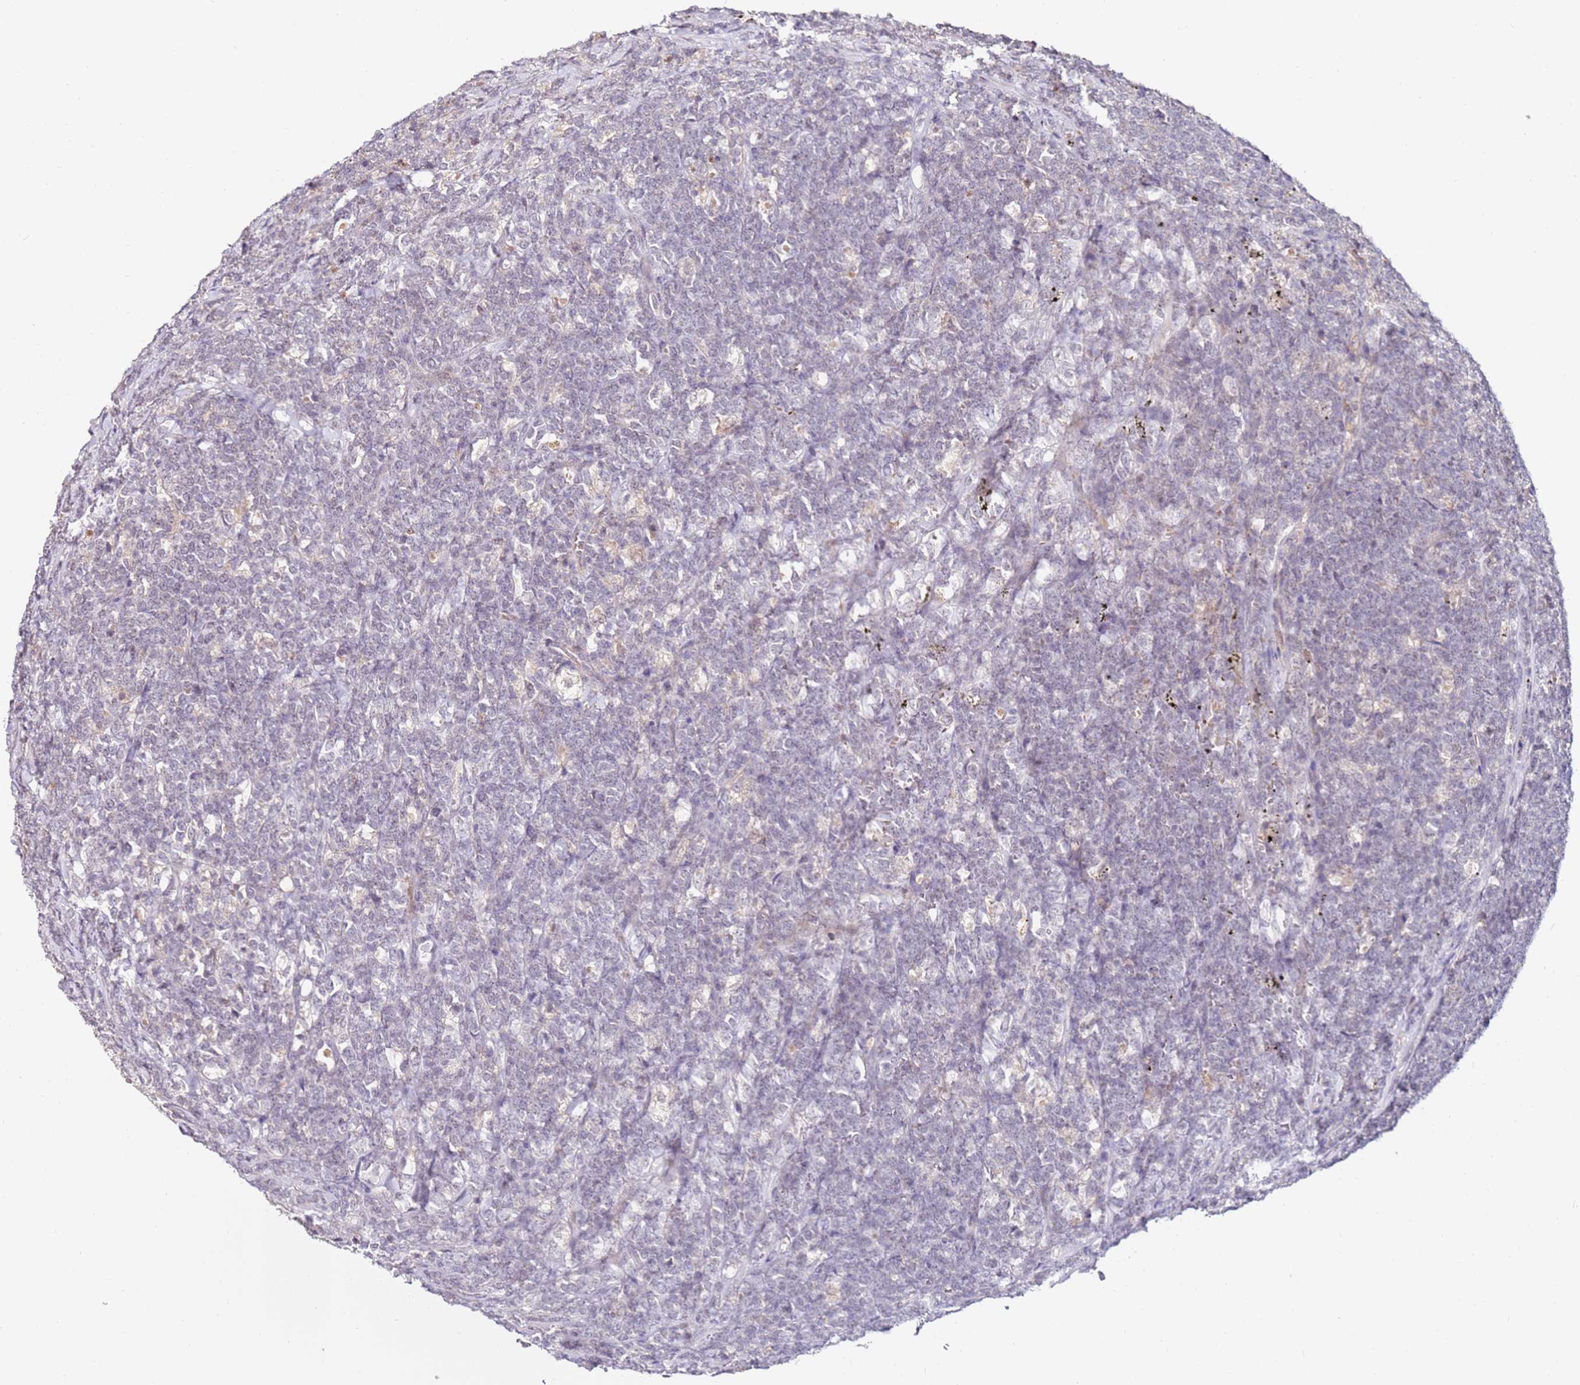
{"staining": {"intensity": "negative", "quantity": "none", "location": "none"}, "tissue": "lymphoma", "cell_type": "Tumor cells", "image_type": "cancer", "snomed": [{"axis": "morphology", "description": "Malignant lymphoma, non-Hodgkin's type, High grade"}, {"axis": "topography", "description": "Small intestine"}], "caption": "Tumor cells show no significant protein staining in malignant lymphoma, non-Hodgkin's type (high-grade).", "gene": "RARS2", "patient": {"sex": "male", "age": 8}}